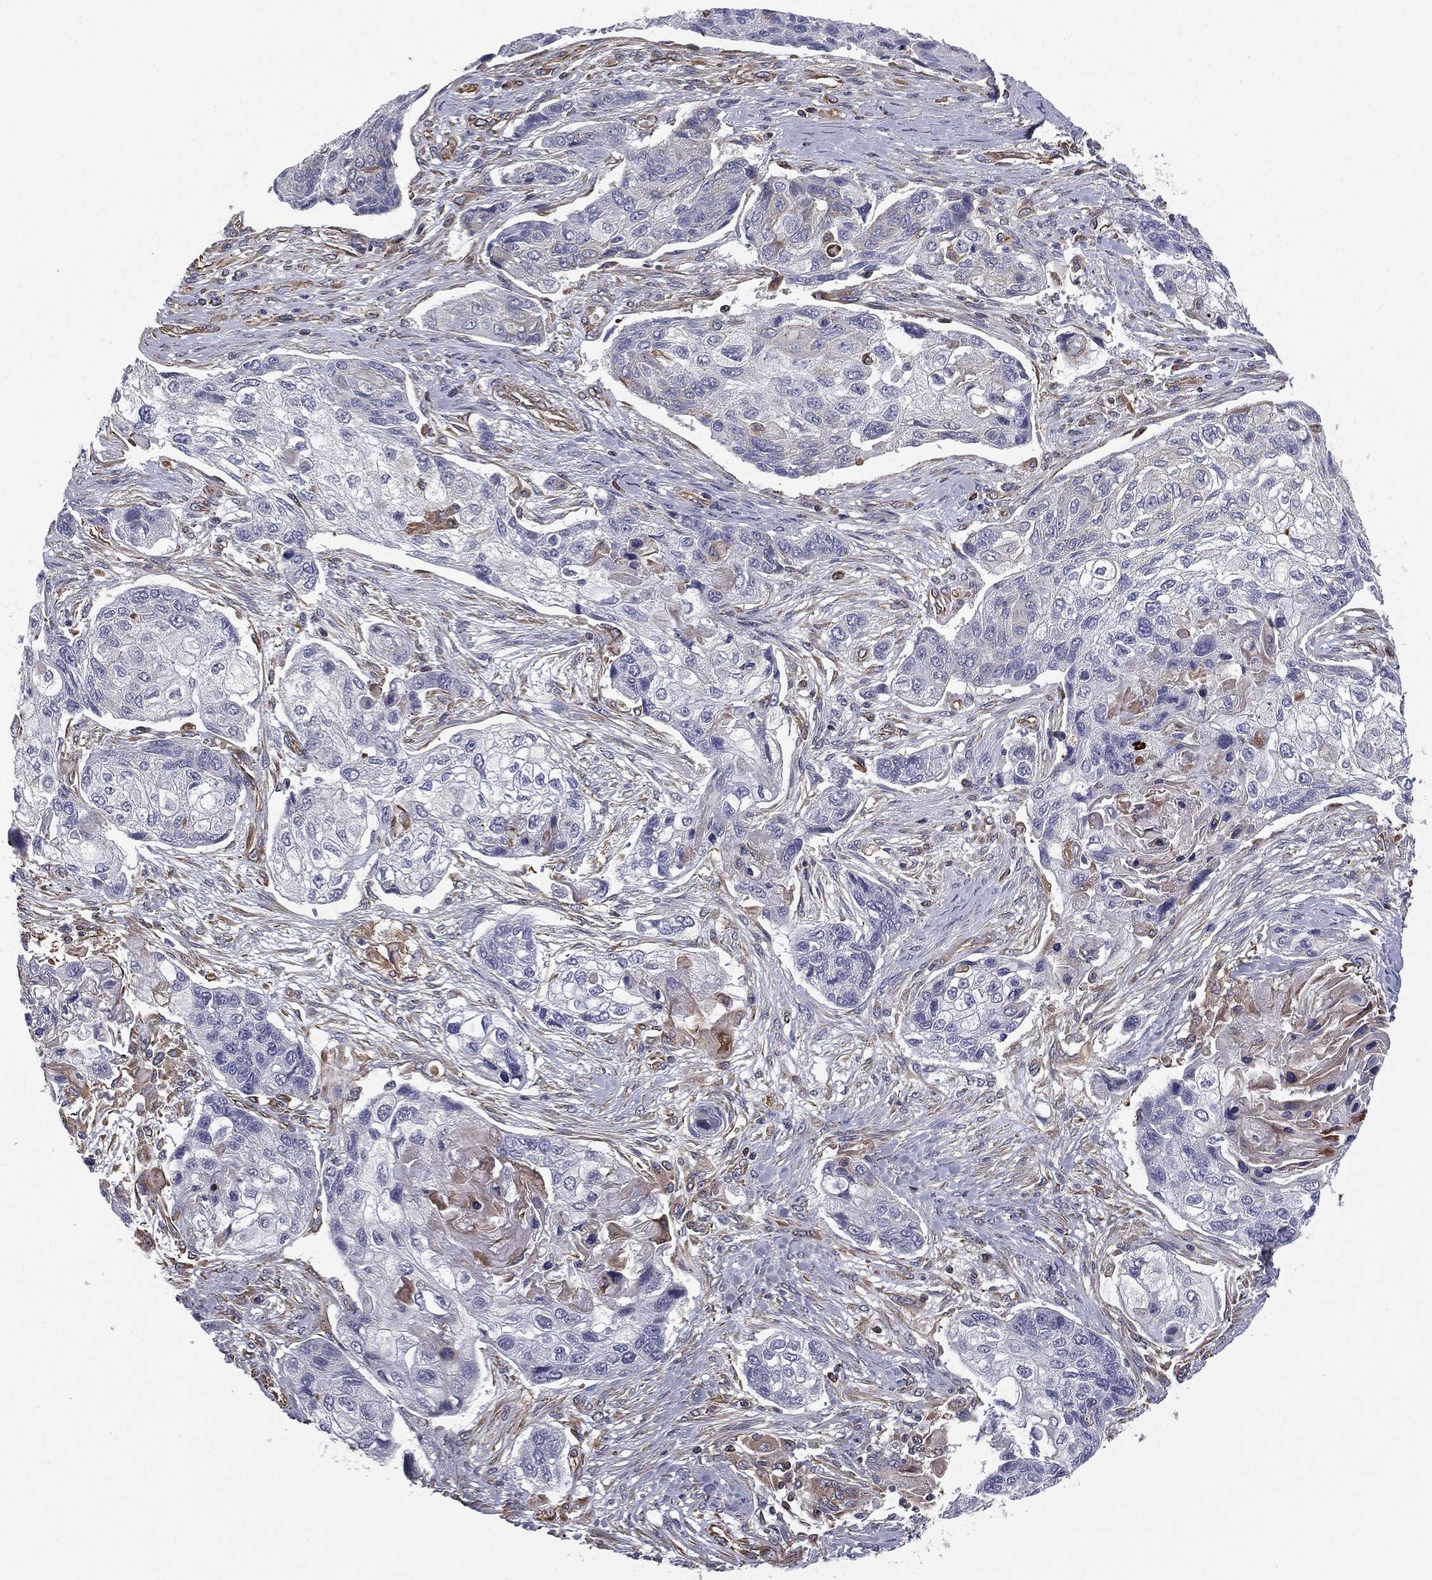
{"staining": {"intensity": "negative", "quantity": "none", "location": "none"}, "tissue": "lung cancer", "cell_type": "Tumor cells", "image_type": "cancer", "snomed": [{"axis": "morphology", "description": "Squamous cell carcinoma, NOS"}, {"axis": "topography", "description": "Lung"}], "caption": "Immunohistochemistry micrograph of lung squamous cell carcinoma stained for a protein (brown), which exhibits no expression in tumor cells.", "gene": "SCUBE1", "patient": {"sex": "male", "age": 69}}